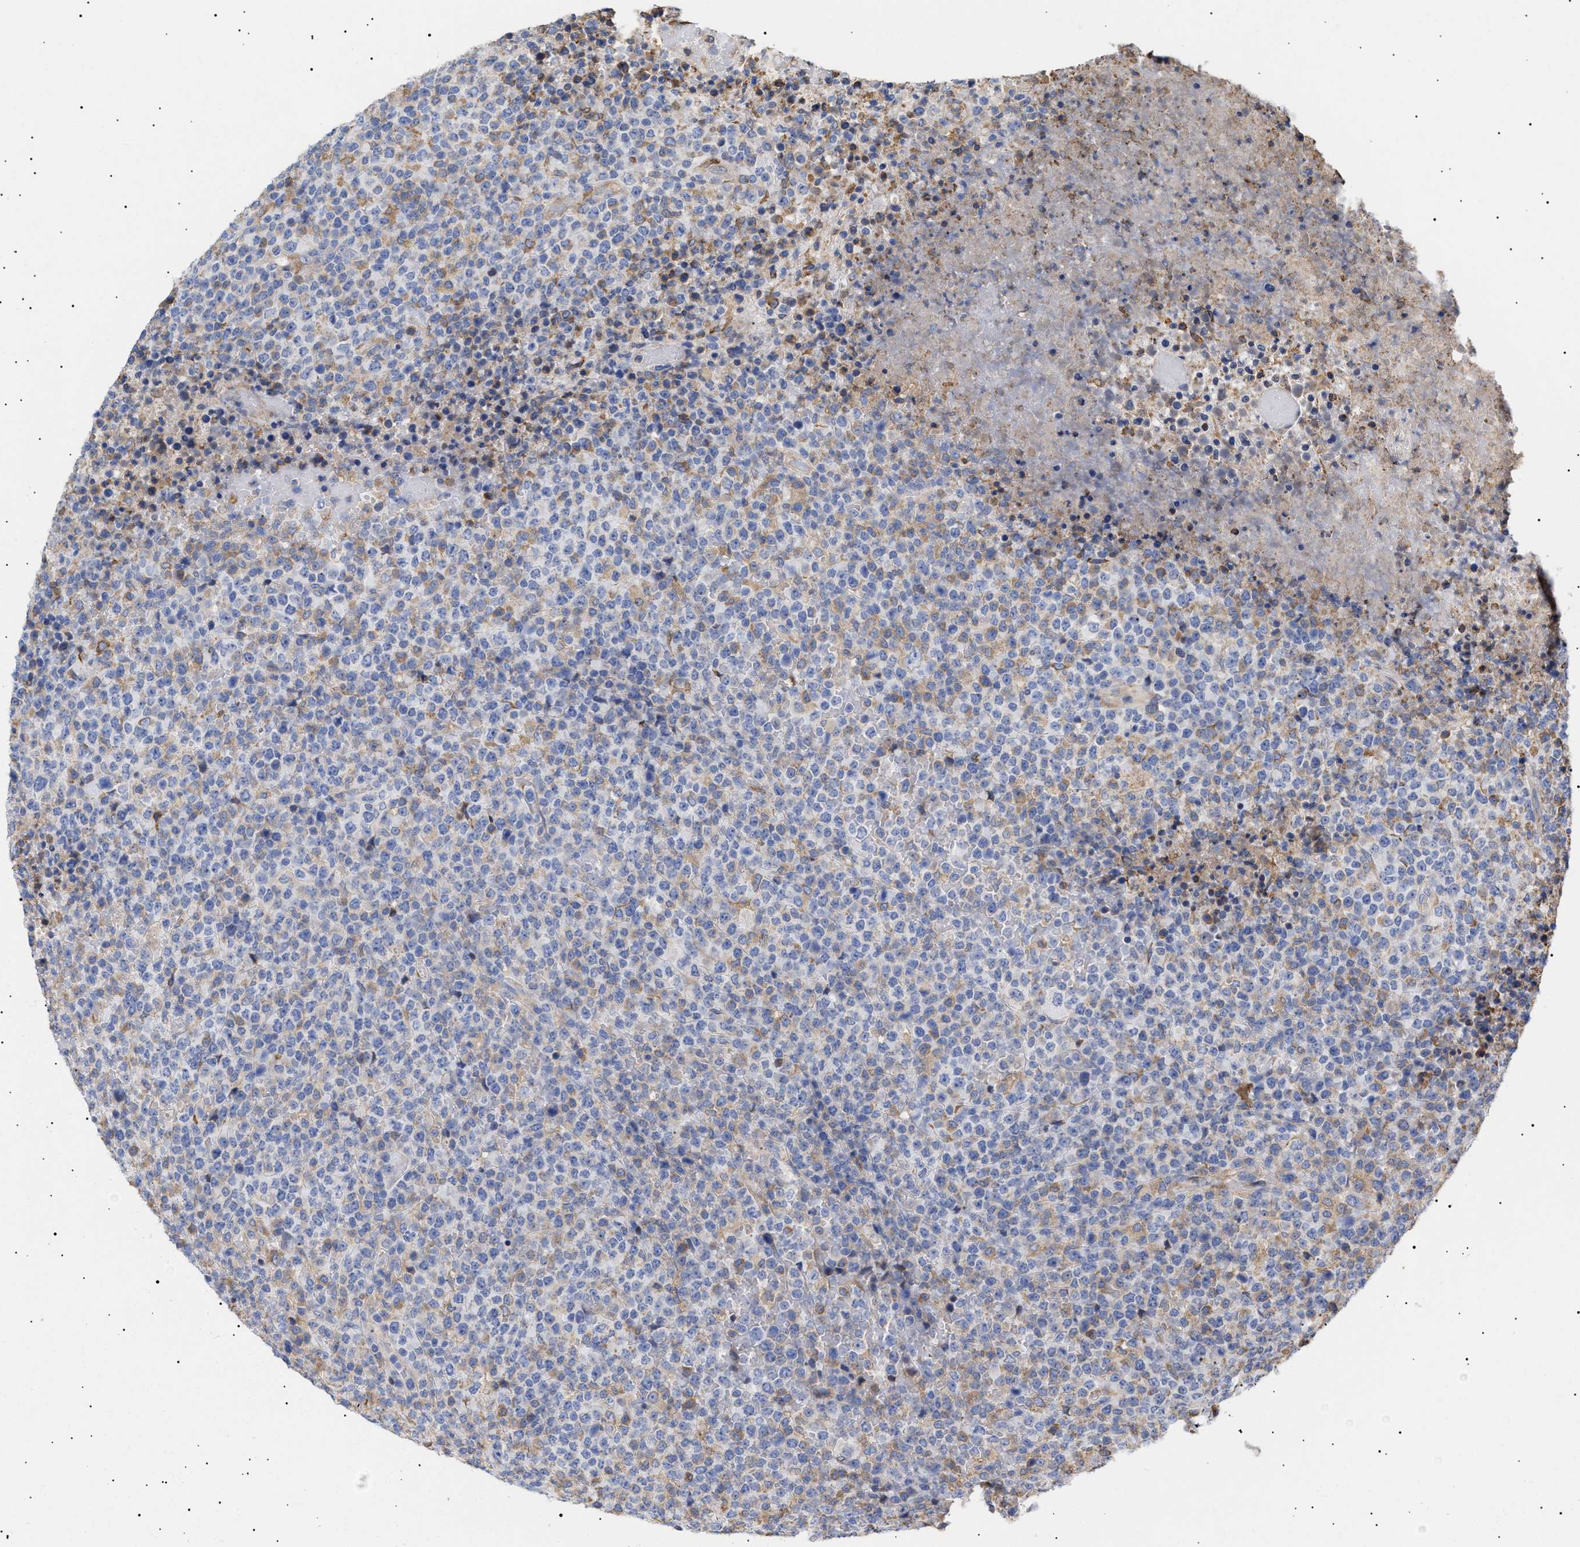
{"staining": {"intensity": "weak", "quantity": "25%-75%", "location": "cytoplasmic/membranous"}, "tissue": "lymphoma", "cell_type": "Tumor cells", "image_type": "cancer", "snomed": [{"axis": "morphology", "description": "Malignant lymphoma, non-Hodgkin's type, High grade"}, {"axis": "topography", "description": "Lymph node"}], "caption": "Immunohistochemistry (DAB (3,3'-diaminobenzidine)) staining of malignant lymphoma, non-Hodgkin's type (high-grade) reveals weak cytoplasmic/membranous protein expression in approximately 25%-75% of tumor cells.", "gene": "ERCC6L2", "patient": {"sex": "male", "age": 13}}